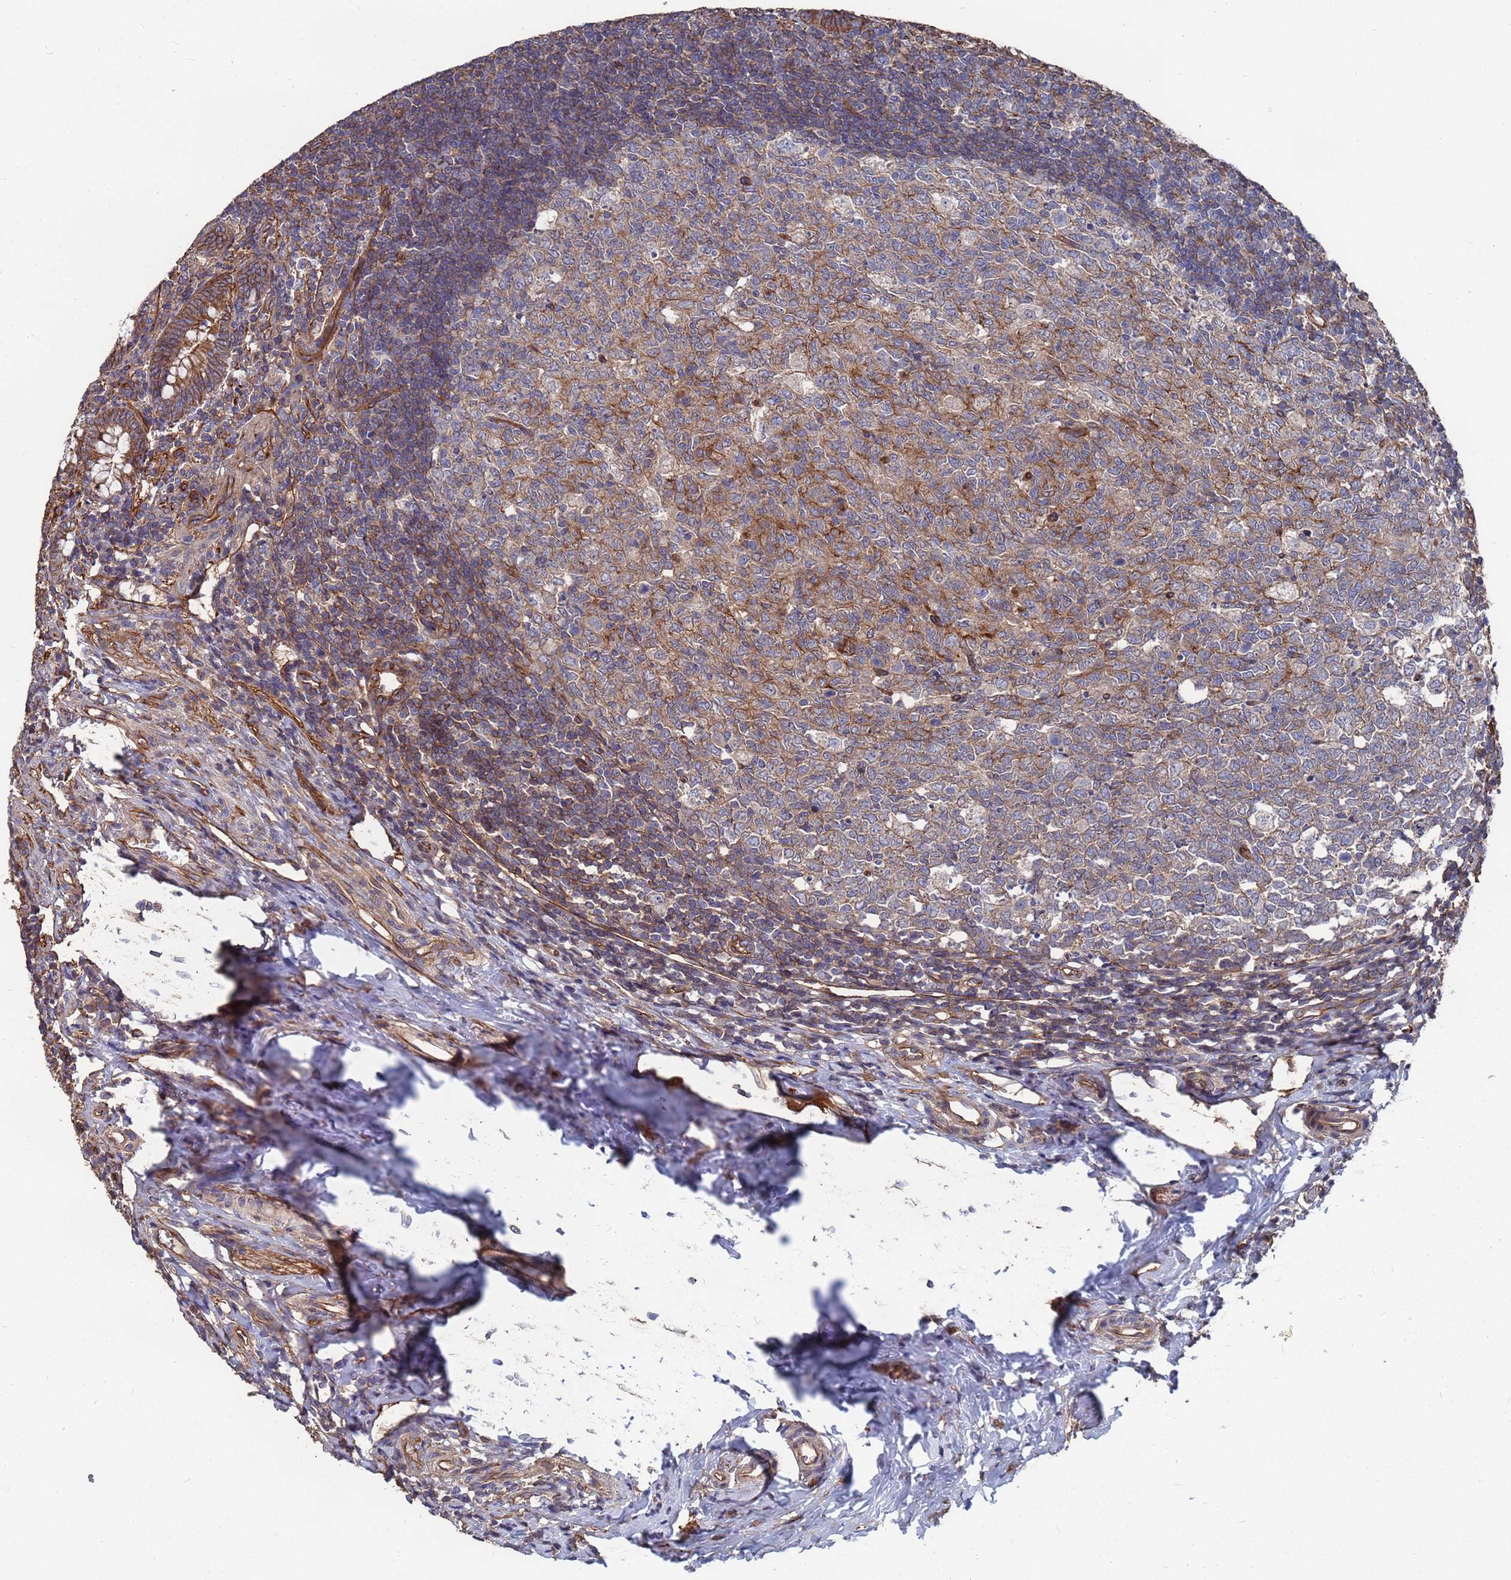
{"staining": {"intensity": "moderate", "quantity": ">75%", "location": "cytoplasmic/membranous"}, "tissue": "appendix", "cell_type": "Glandular cells", "image_type": "normal", "snomed": [{"axis": "morphology", "description": "Normal tissue, NOS"}, {"axis": "topography", "description": "Appendix"}], "caption": "High-power microscopy captured an immunohistochemistry micrograph of normal appendix, revealing moderate cytoplasmic/membranous staining in approximately >75% of glandular cells.", "gene": "NDUFAF6", "patient": {"sex": "male", "age": 14}}